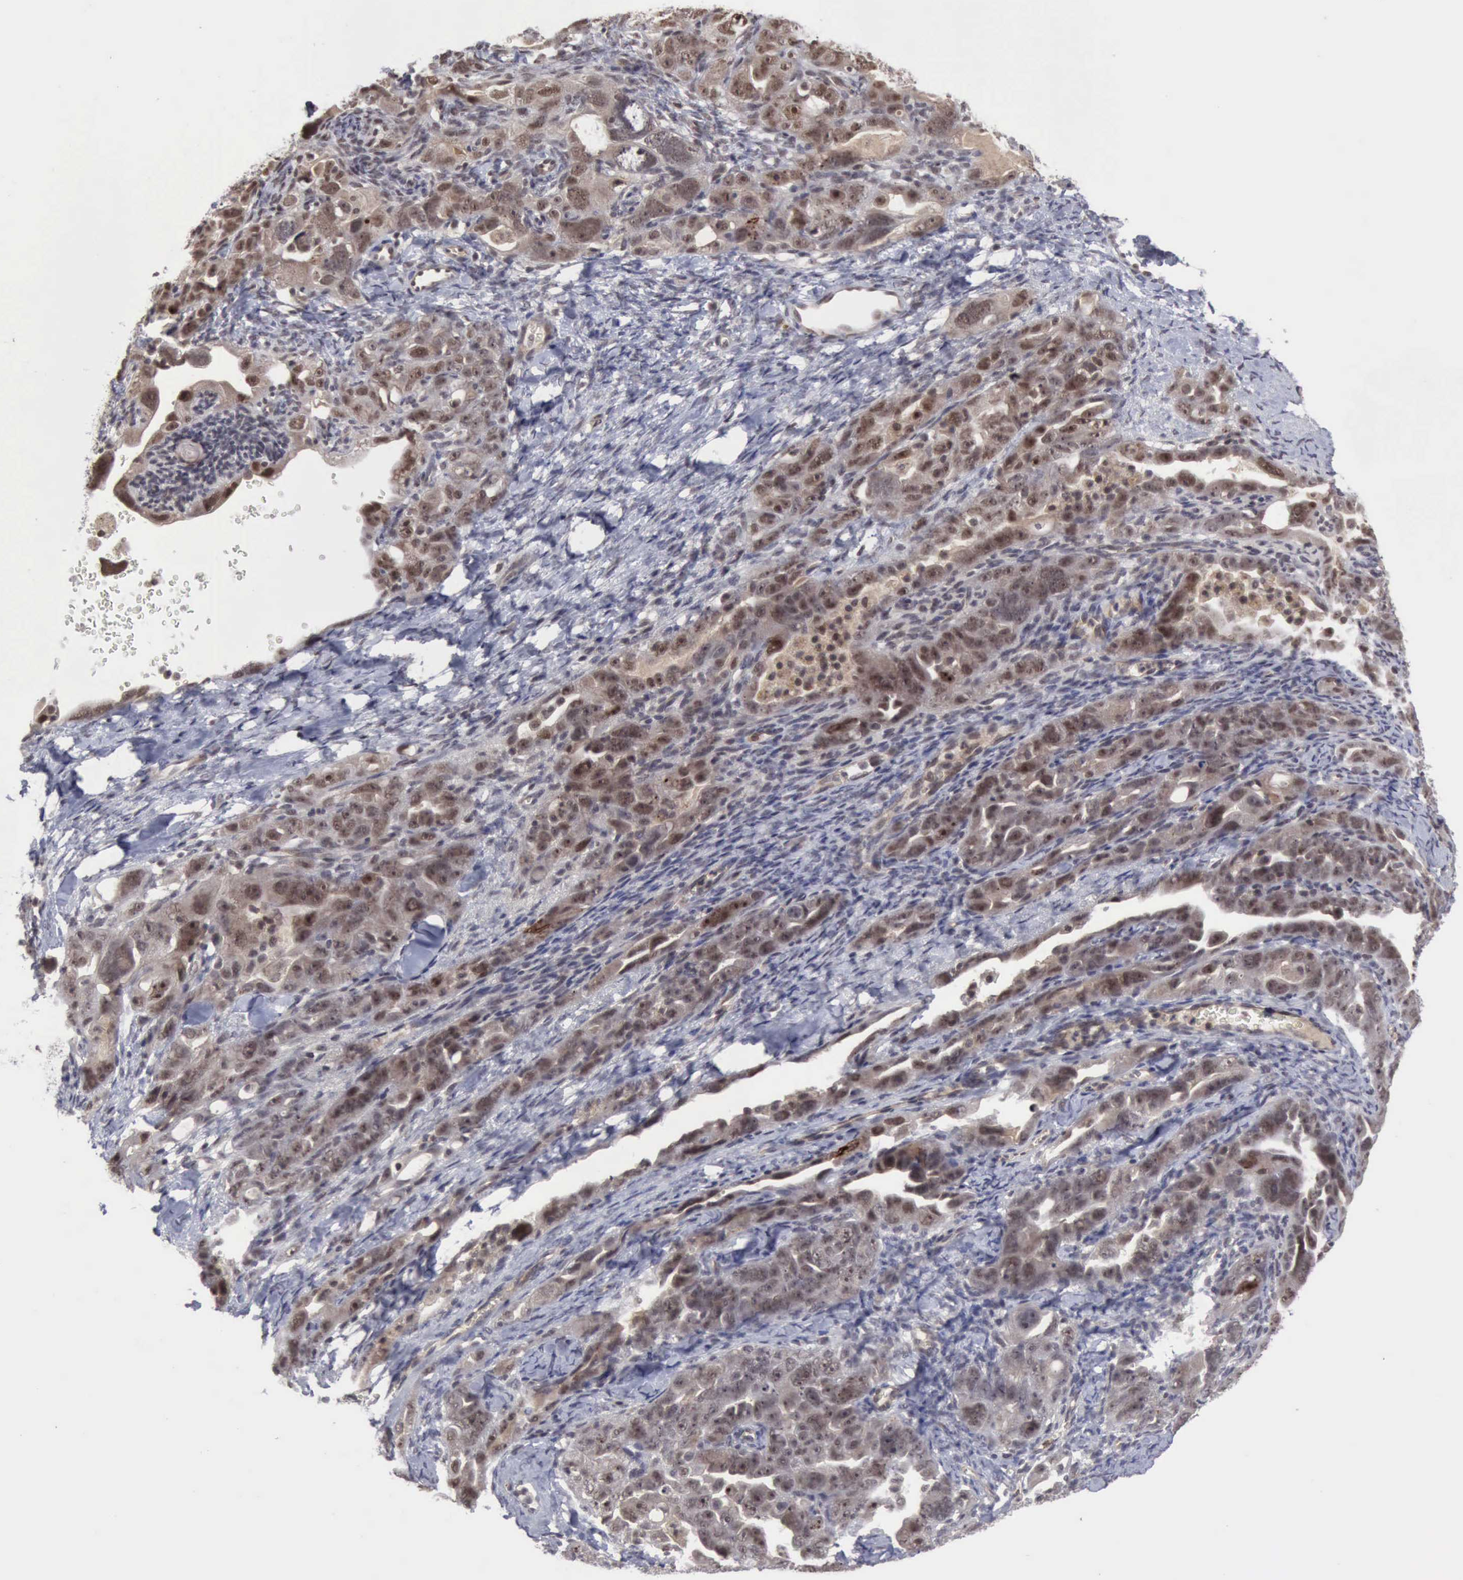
{"staining": {"intensity": "moderate", "quantity": "25%-75%", "location": "nuclear"}, "tissue": "ovarian cancer", "cell_type": "Tumor cells", "image_type": "cancer", "snomed": [{"axis": "morphology", "description": "Cystadenocarcinoma, serous, NOS"}, {"axis": "topography", "description": "Ovary"}], "caption": "Serous cystadenocarcinoma (ovarian) stained for a protein exhibits moderate nuclear positivity in tumor cells.", "gene": "CDKN2A", "patient": {"sex": "female", "age": 66}}